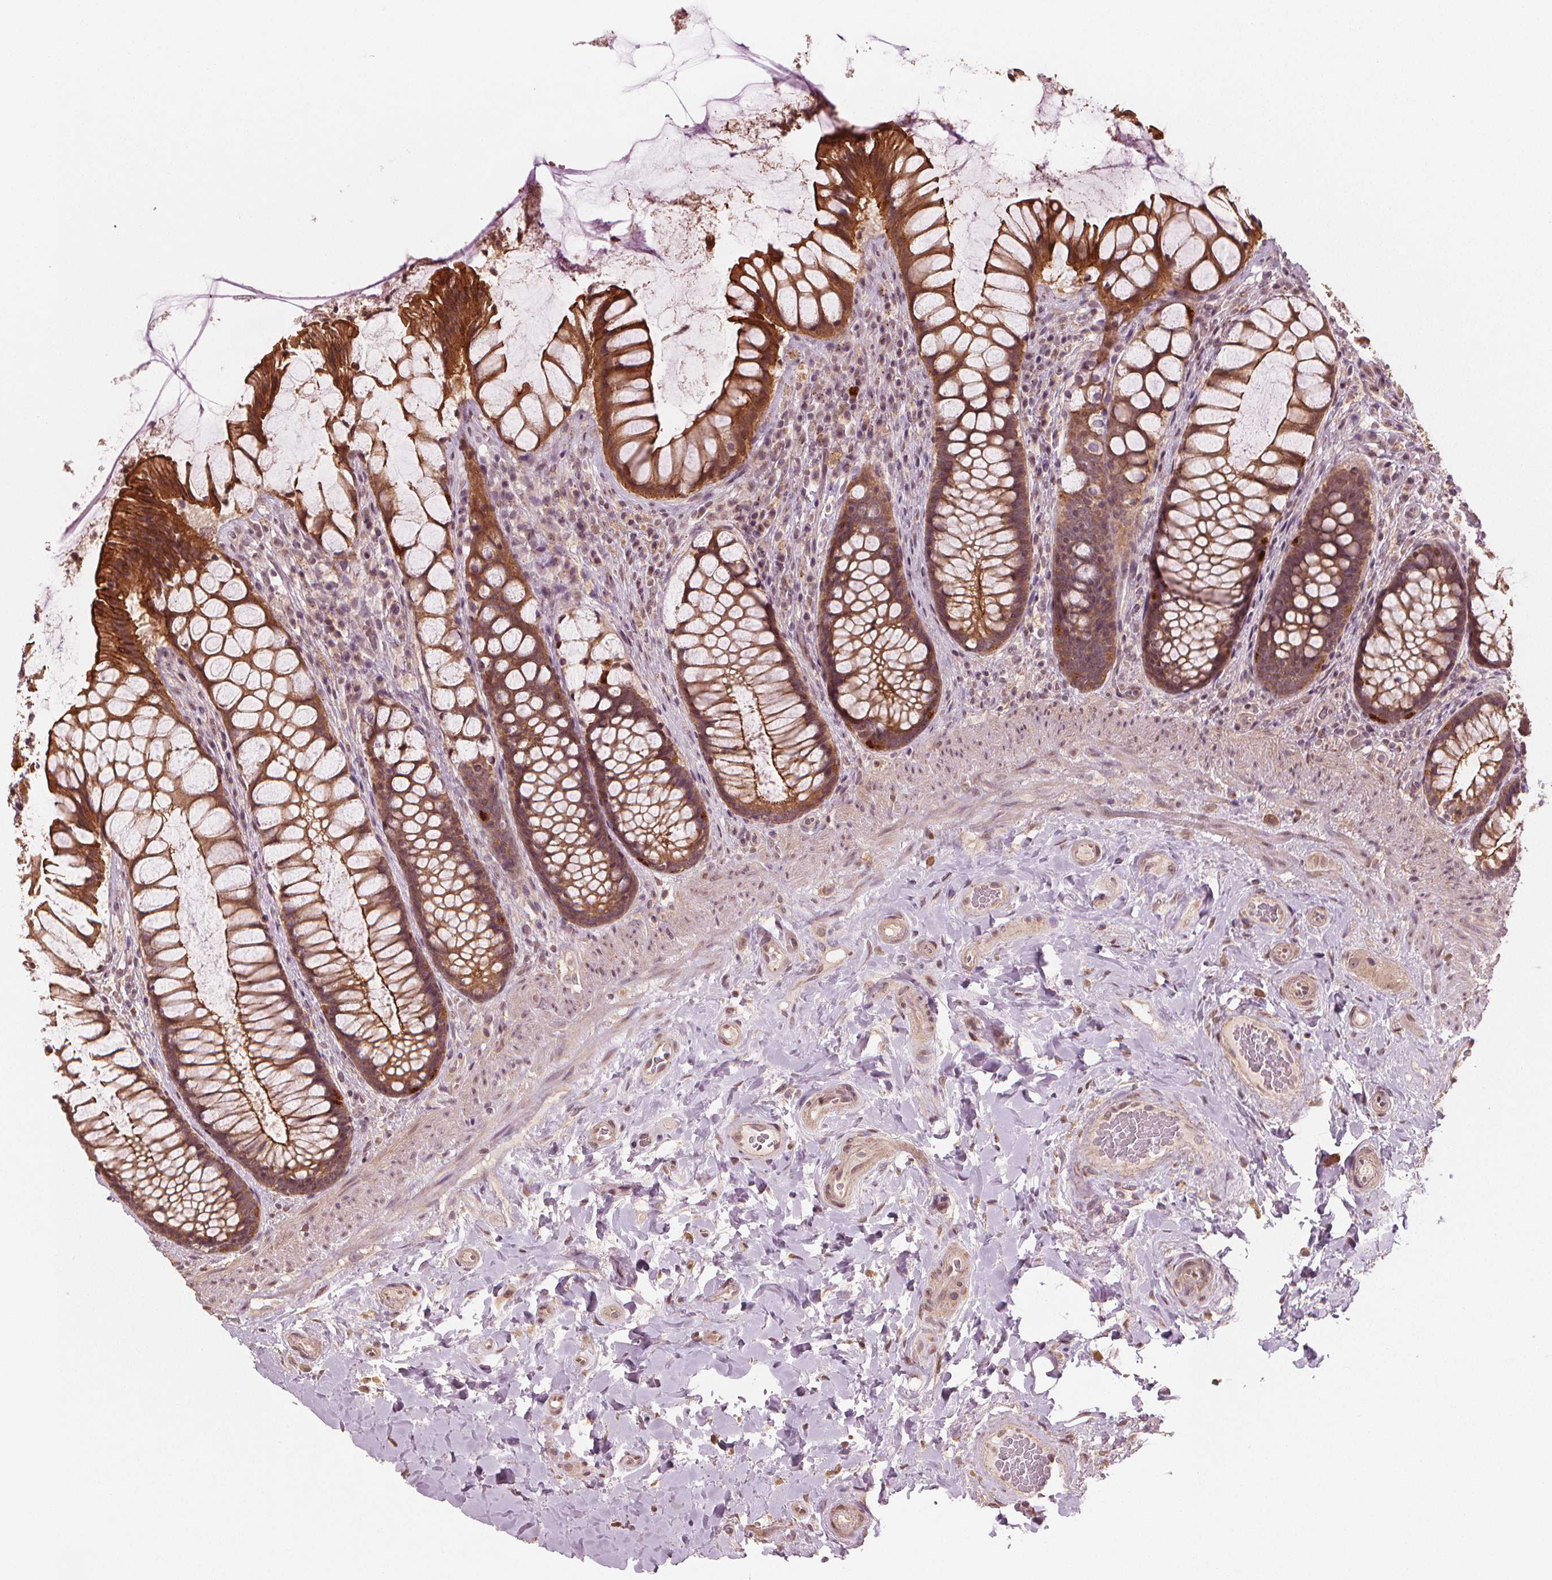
{"staining": {"intensity": "strong", "quantity": ">75%", "location": "cytoplasmic/membranous"}, "tissue": "rectum", "cell_type": "Glandular cells", "image_type": "normal", "snomed": [{"axis": "morphology", "description": "Normal tissue, NOS"}, {"axis": "topography", "description": "Rectum"}], "caption": "Normal rectum was stained to show a protein in brown. There is high levels of strong cytoplasmic/membranous staining in approximately >75% of glandular cells. The protein of interest is shown in brown color, while the nuclei are stained blue.", "gene": "CLBA1", "patient": {"sex": "female", "age": 58}}